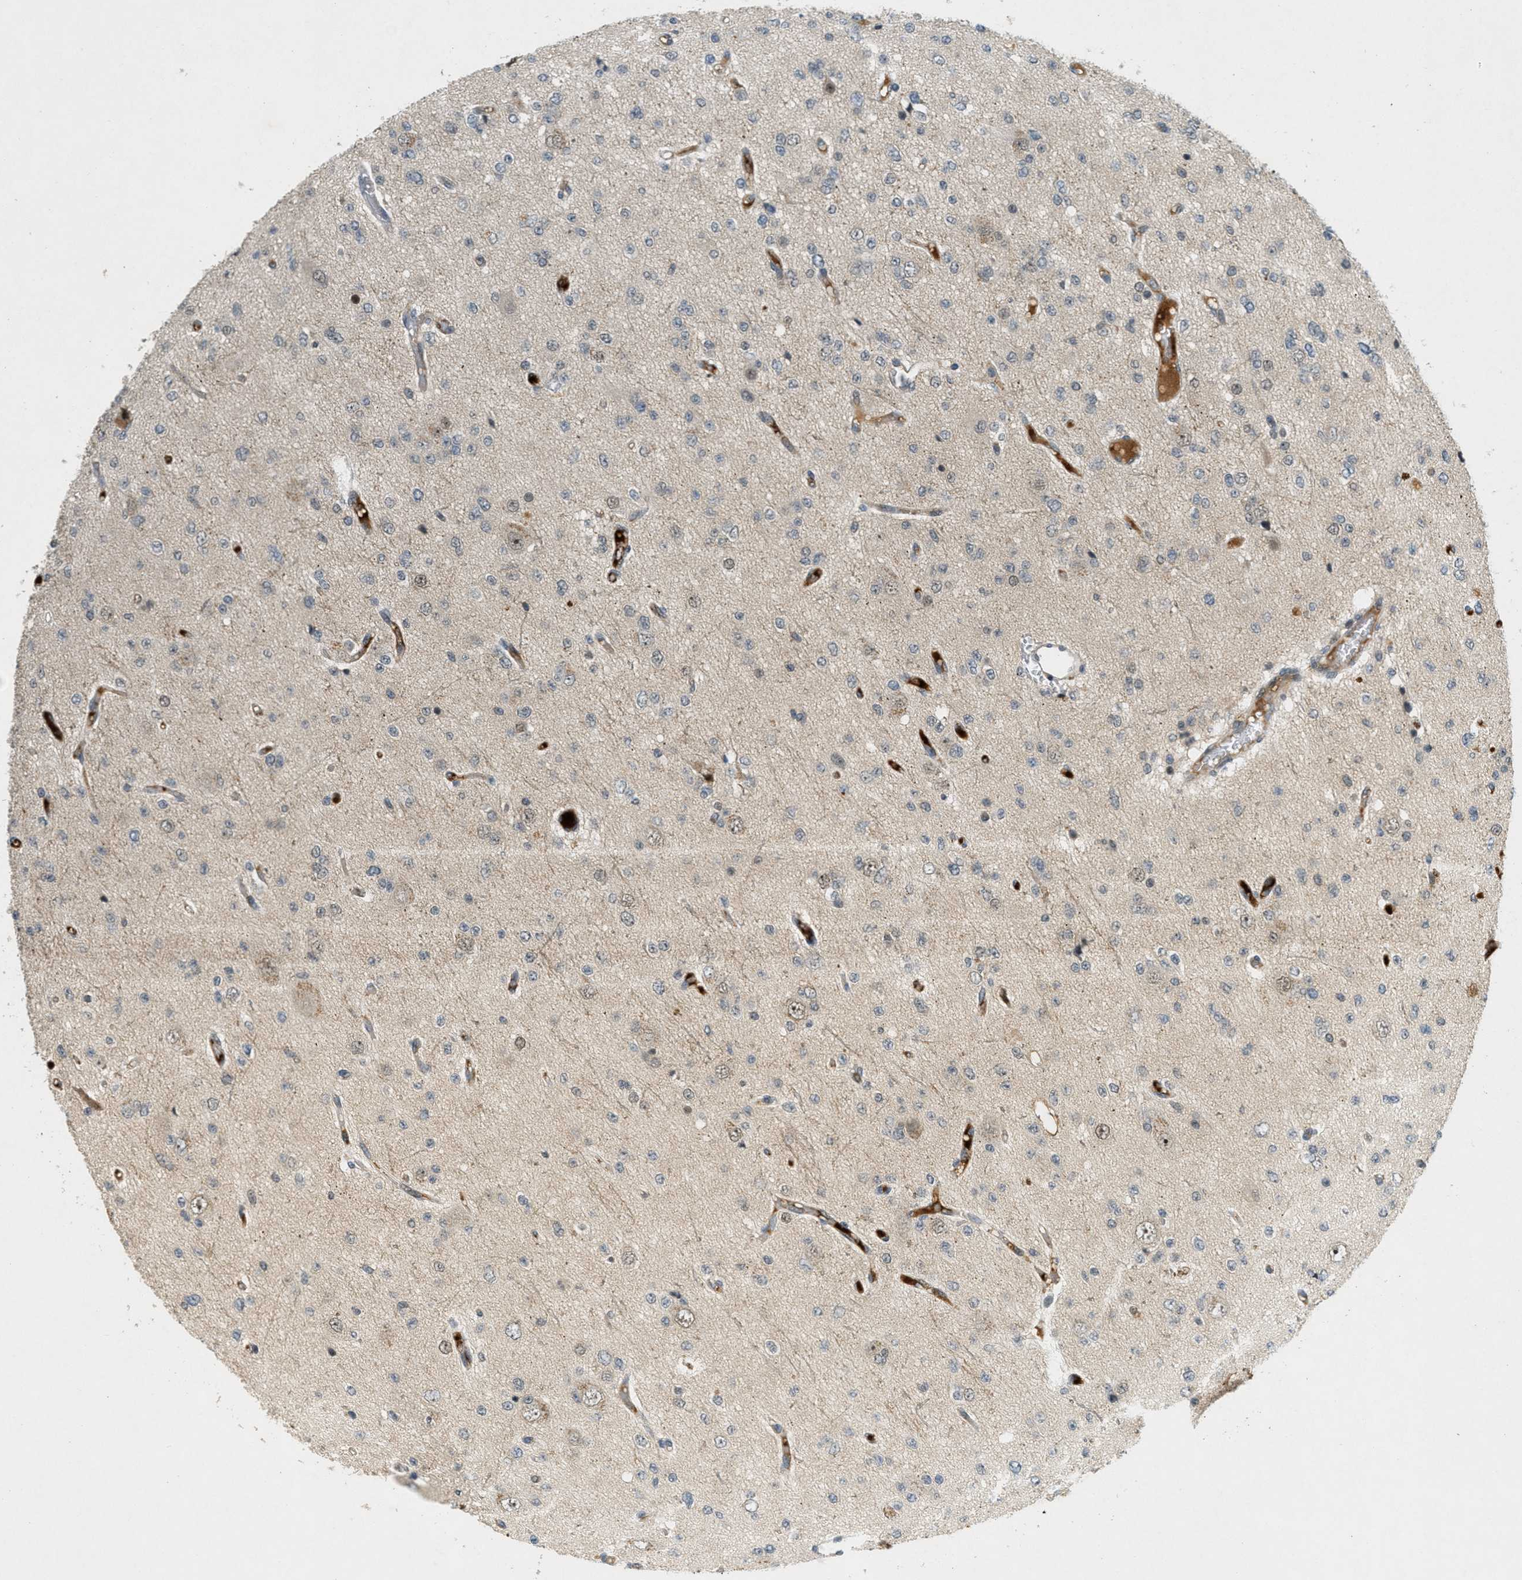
{"staining": {"intensity": "negative", "quantity": "none", "location": "none"}, "tissue": "glioma", "cell_type": "Tumor cells", "image_type": "cancer", "snomed": [{"axis": "morphology", "description": "Glioma, malignant, Low grade"}, {"axis": "topography", "description": "Brain"}], "caption": "This micrograph is of glioma stained with immunohistochemistry to label a protein in brown with the nuclei are counter-stained blue. There is no expression in tumor cells.", "gene": "STK11", "patient": {"sex": "male", "age": 38}}